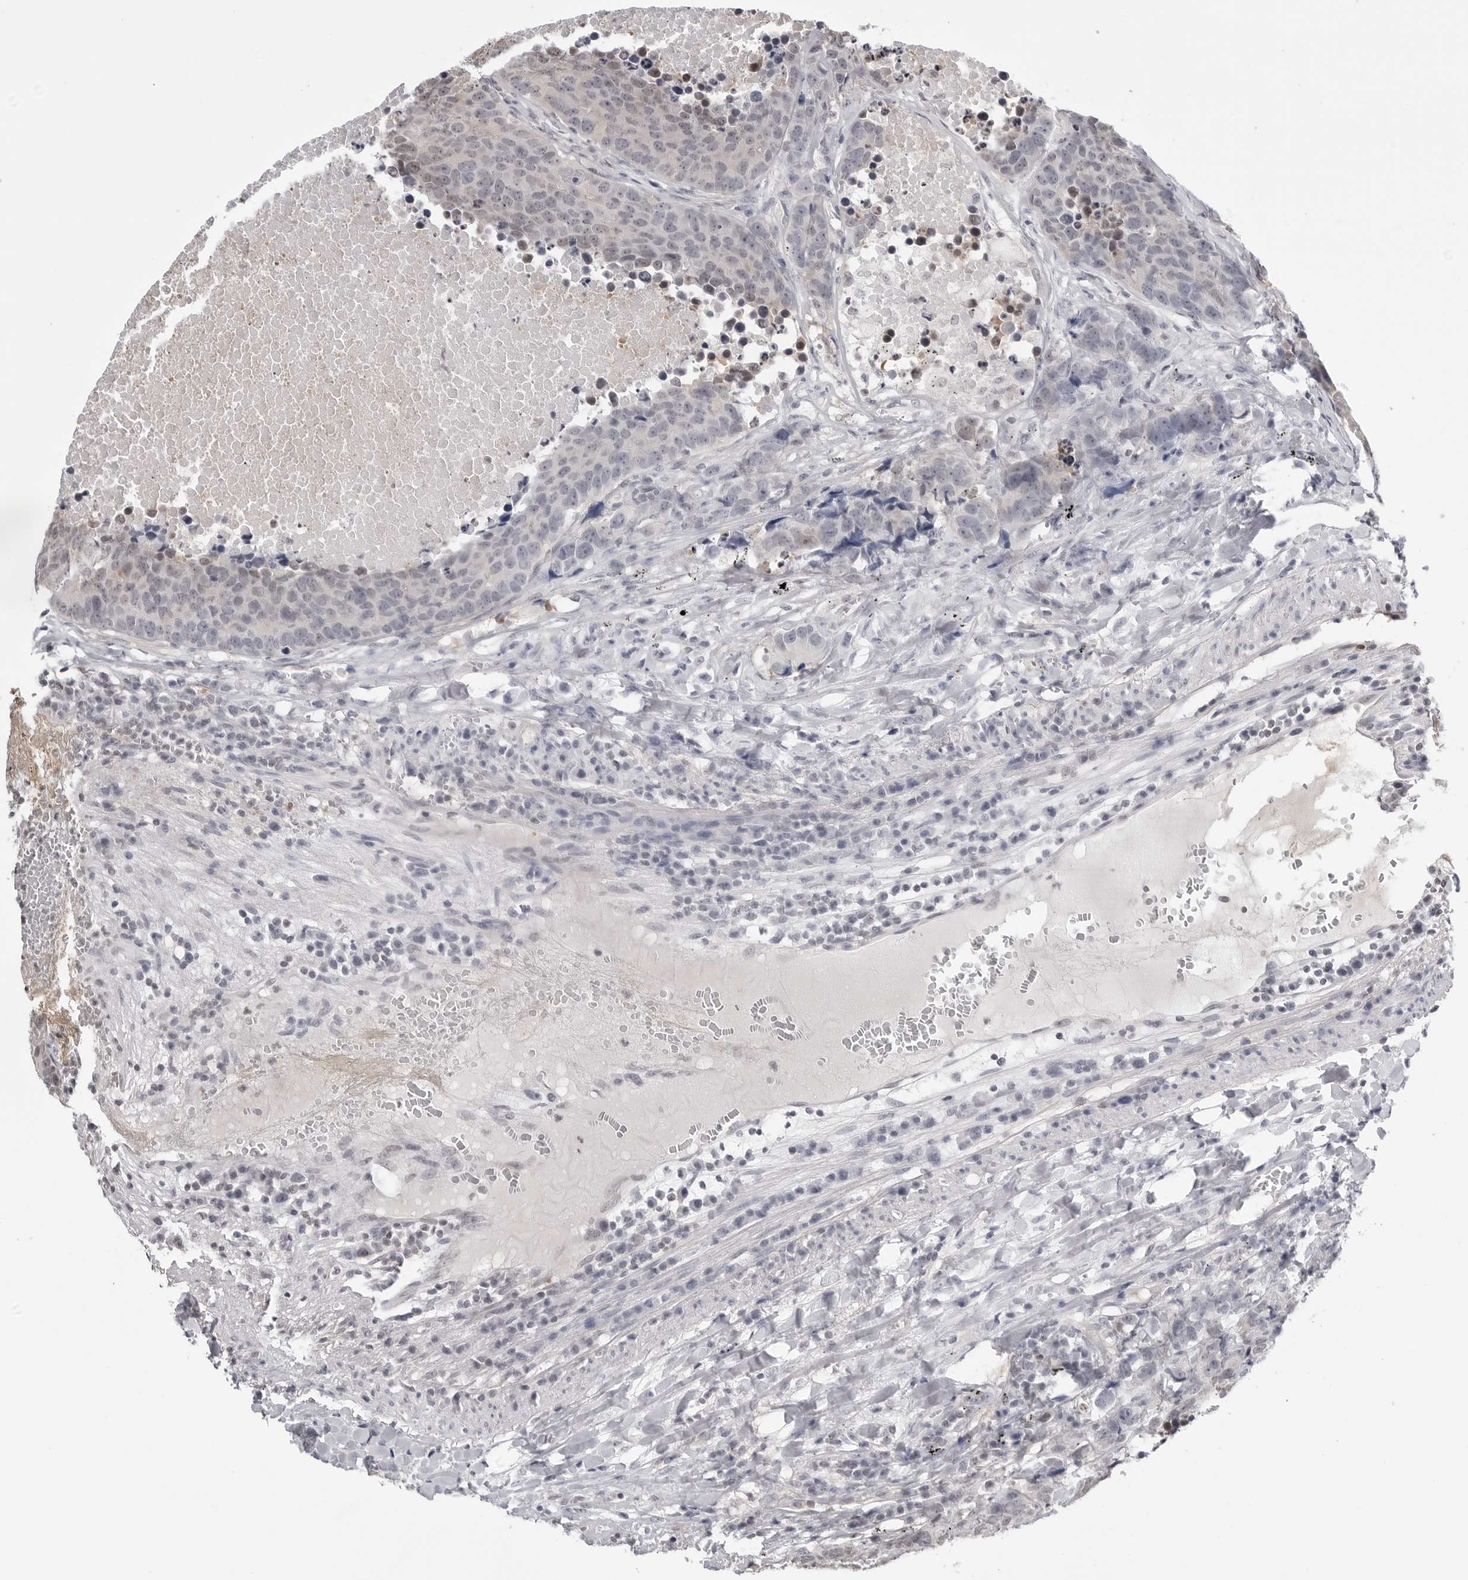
{"staining": {"intensity": "negative", "quantity": "none", "location": "none"}, "tissue": "carcinoid", "cell_type": "Tumor cells", "image_type": "cancer", "snomed": [{"axis": "morphology", "description": "Carcinoid, malignant, NOS"}, {"axis": "topography", "description": "Lung"}], "caption": "High power microscopy histopathology image of an immunohistochemistry (IHC) image of carcinoid, revealing no significant positivity in tumor cells.", "gene": "YWHAG", "patient": {"sex": "male", "age": 60}}